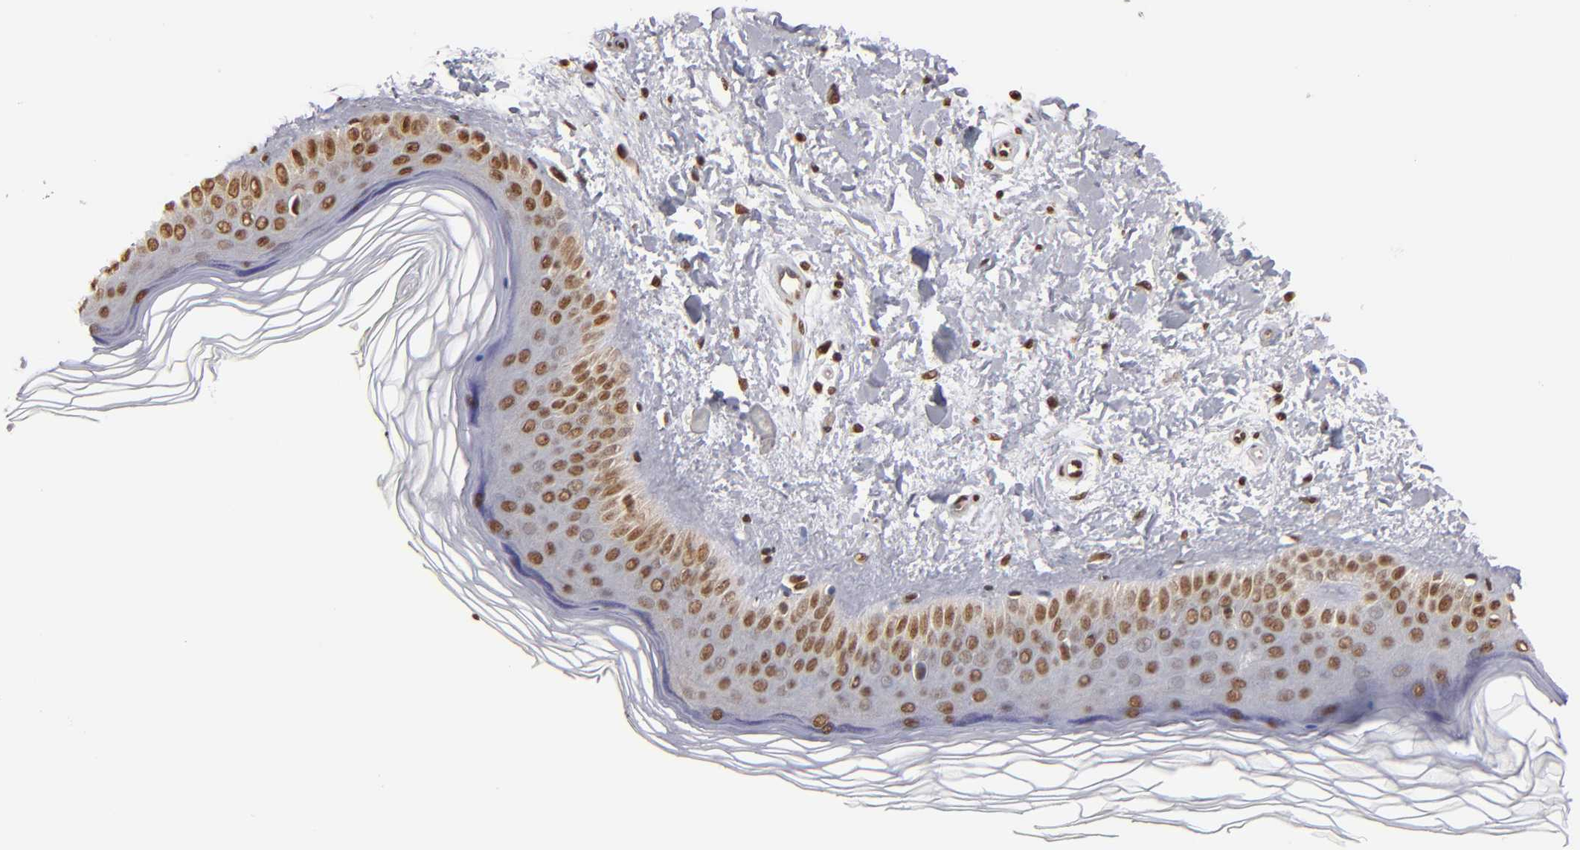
{"staining": {"intensity": "moderate", "quantity": ">75%", "location": "nuclear"}, "tissue": "skin", "cell_type": "Fibroblasts", "image_type": "normal", "snomed": [{"axis": "morphology", "description": "Normal tissue, NOS"}, {"axis": "topography", "description": "Skin"}], "caption": "Immunohistochemical staining of benign skin displays medium levels of moderate nuclear expression in about >75% of fibroblasts.", "gene": "ABL2", "patient": {"sex": "female", "age": 19}}